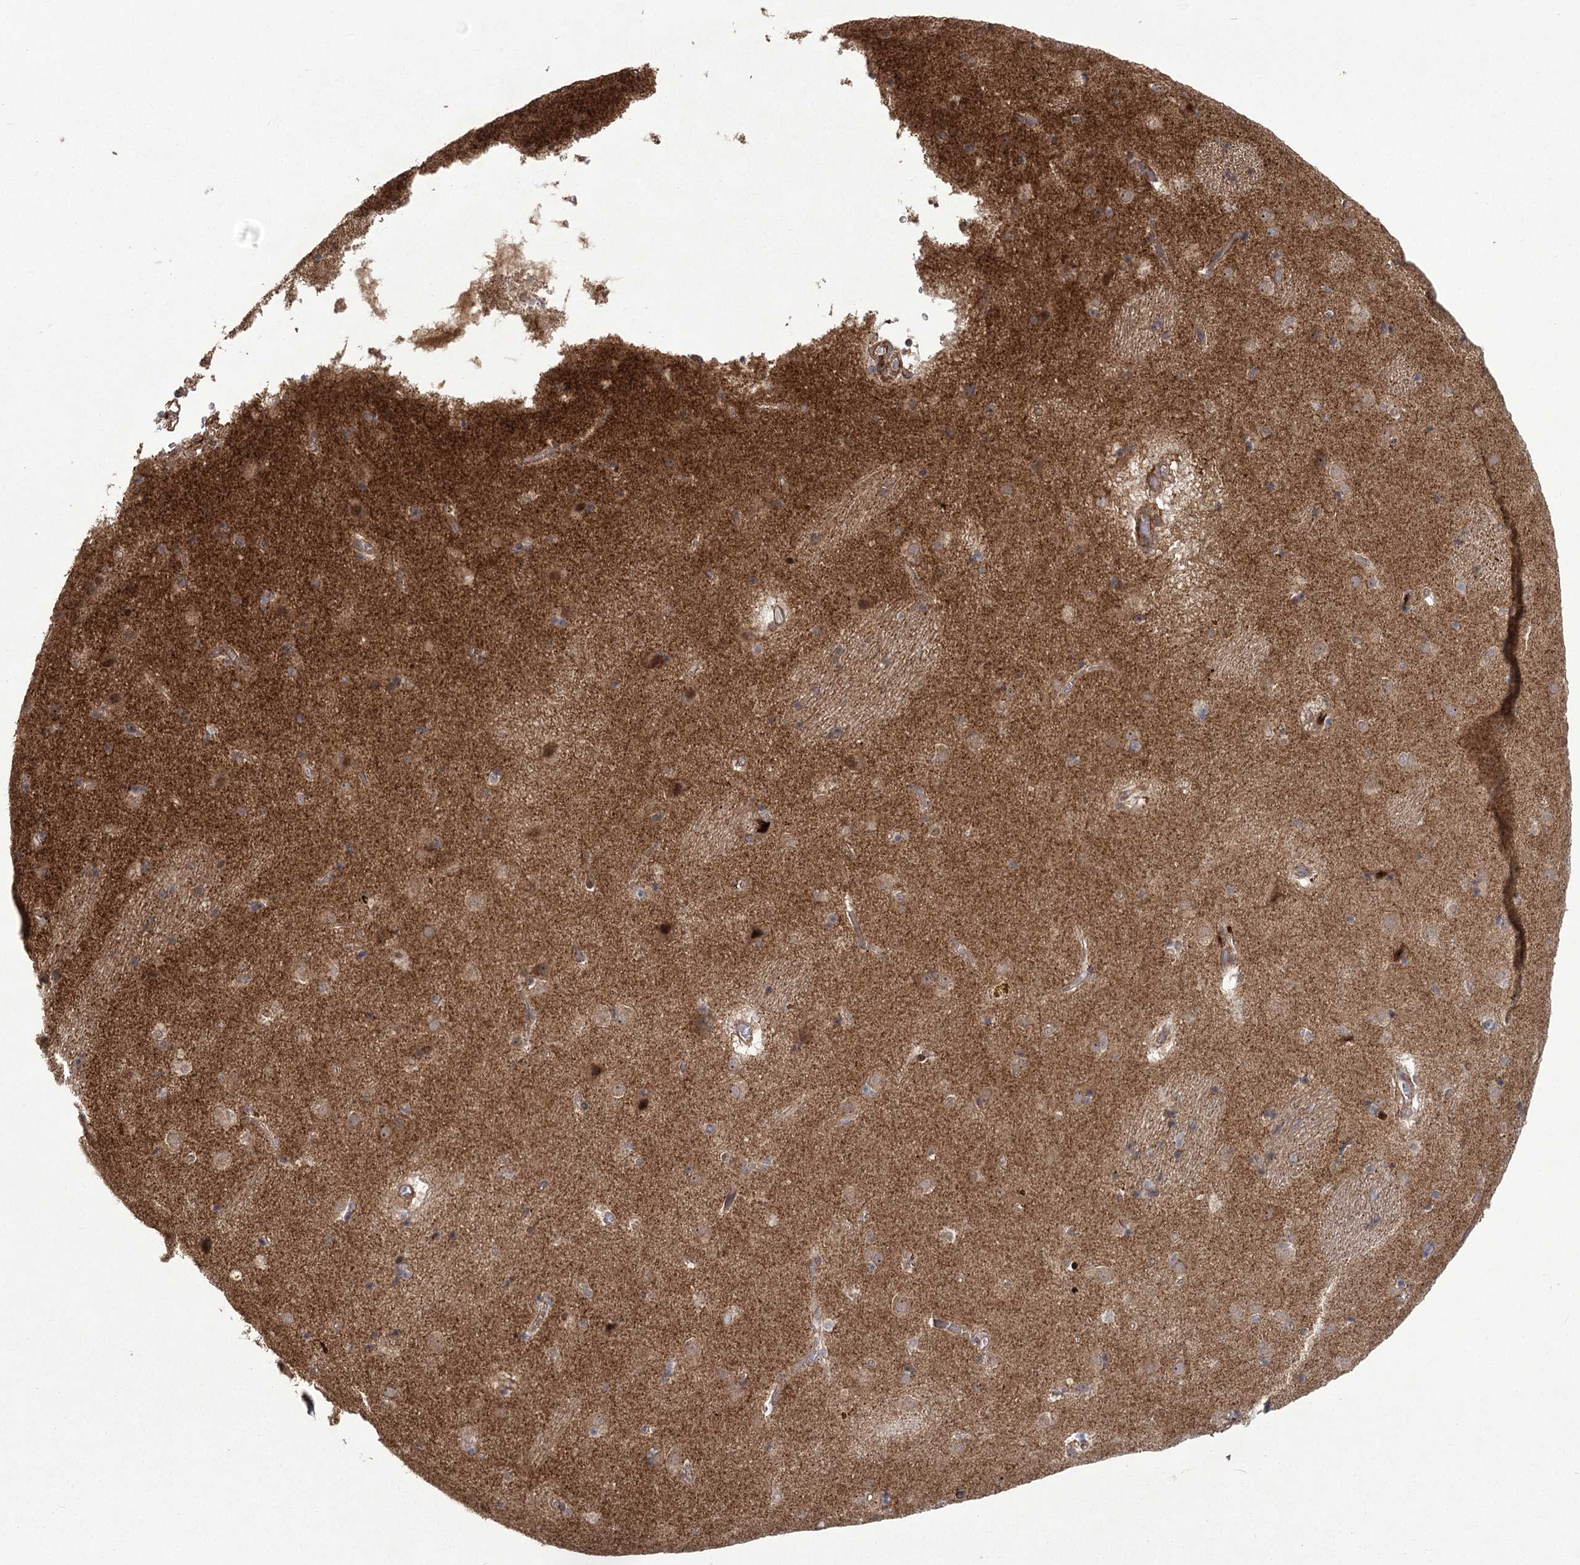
{"staining": {"intensity": "weak", "quantity": ">75%", "location": "cytoplasmic/membranous"}, "tissue": "caudate", "cell_type": "Glial cells", "image_type": "normal", "snomed": [{"axis": "morphology", "description": "Normal tissue, NOS"}, {"axis": "topography", "description": "Lateral ventricle wall"}], "caption": "Immunohistochemistry image of unremarkable human caudate stained for a protein (brown), which demonstrates low levels of weak cytoplasmic/membranous expression in approximately >75% of glial cells.", "gene": "PARM1", "patient": {"sex": "male", "age": 70}}